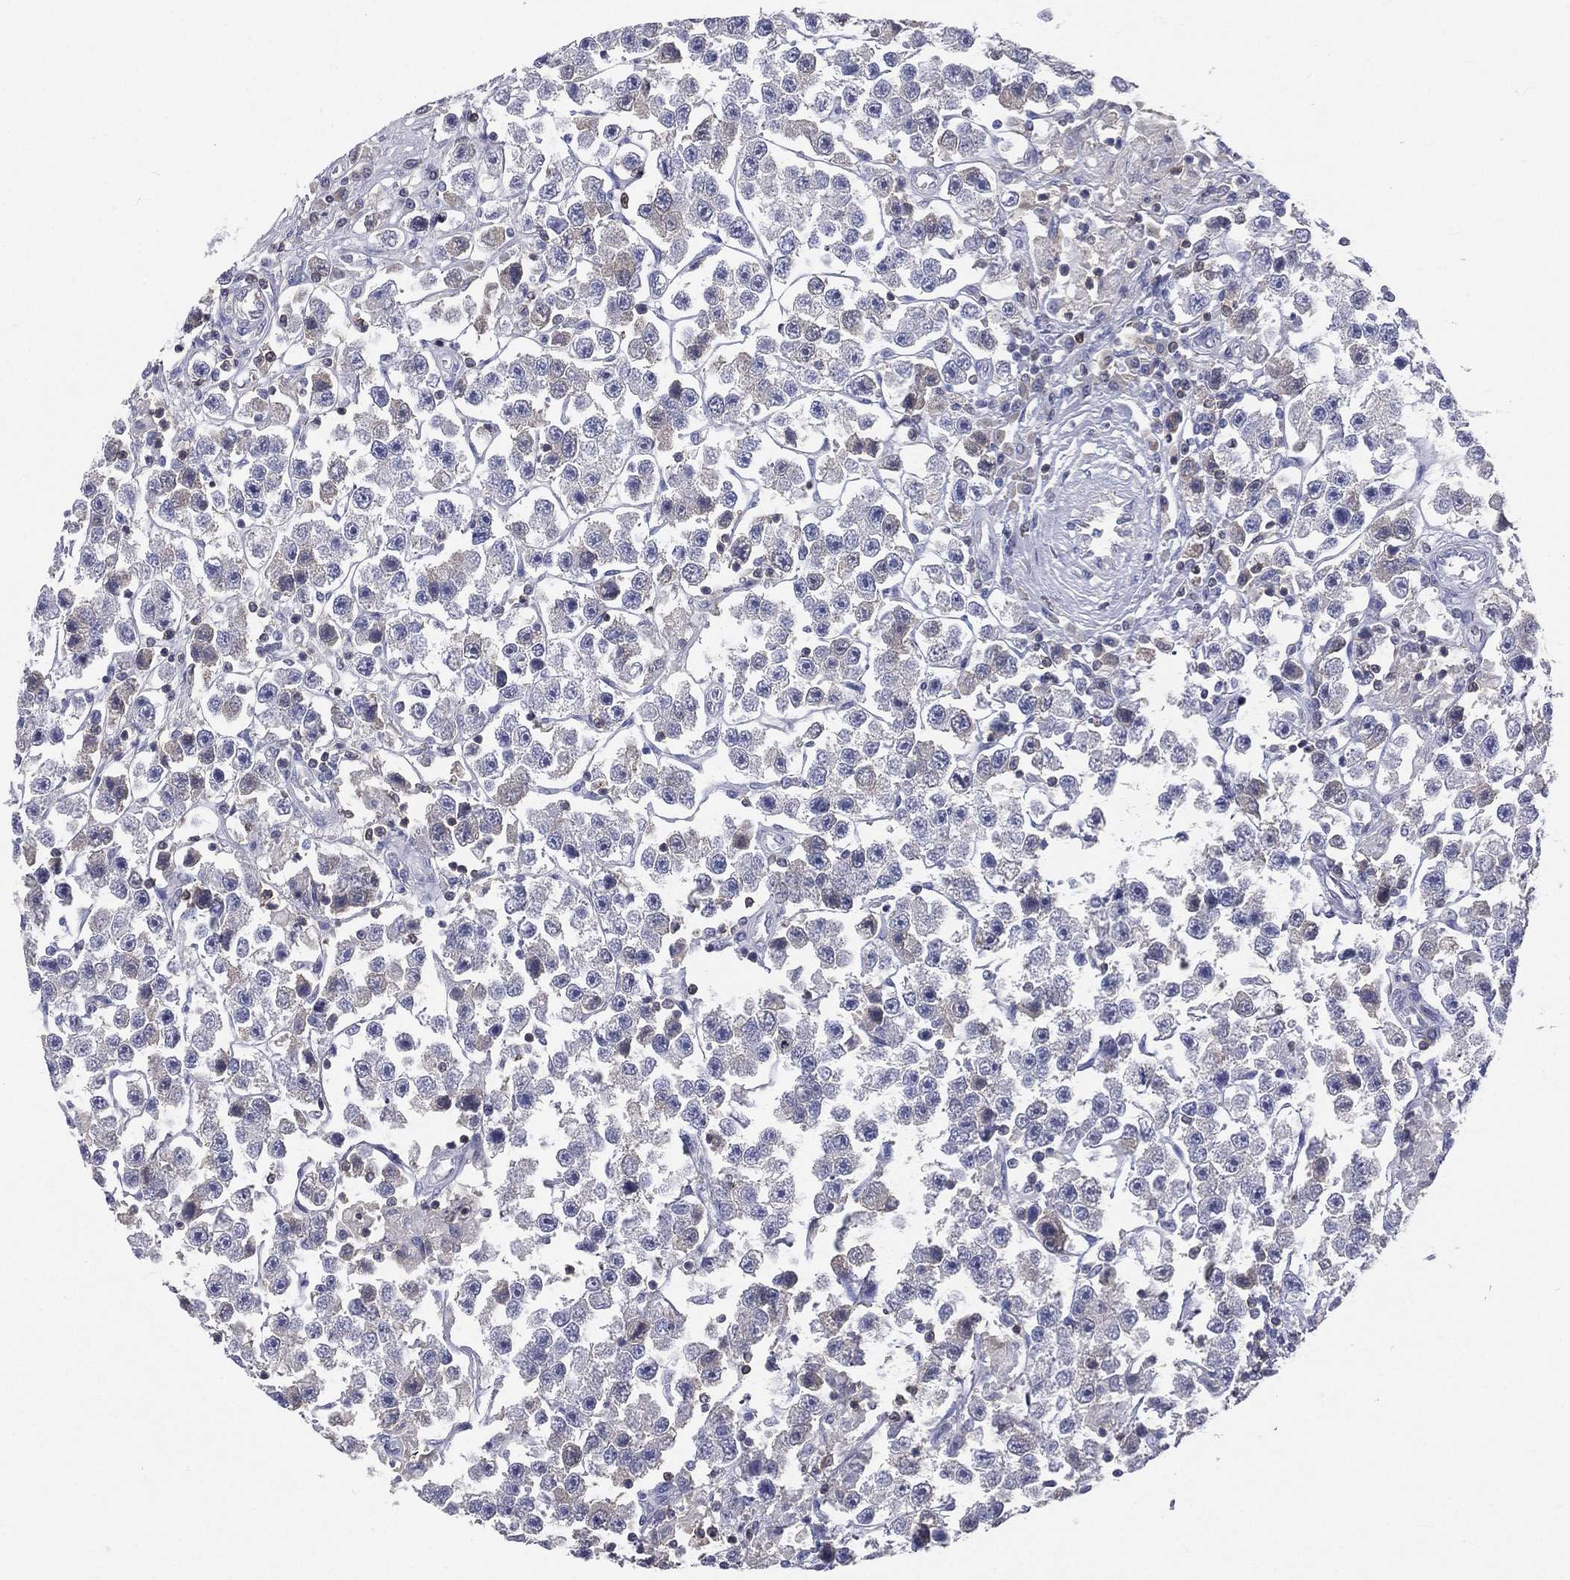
{"staining": {"intensity": "negative", "quantity": "none", "location": "none"}, "tissue": "testis cancer", "cell_type": "Tumor cells", "image_type": "cancer", "snomed": [{"axis": "morphology", "description": "Seminoma, NOS"}, {"axis": "topography", "description": "Testis"}], "caption": "The image demonstrates no staining of tumor cells in testis cancer.", "gene": "CD3D", "patient": {"sex": "male", "age": 45}}